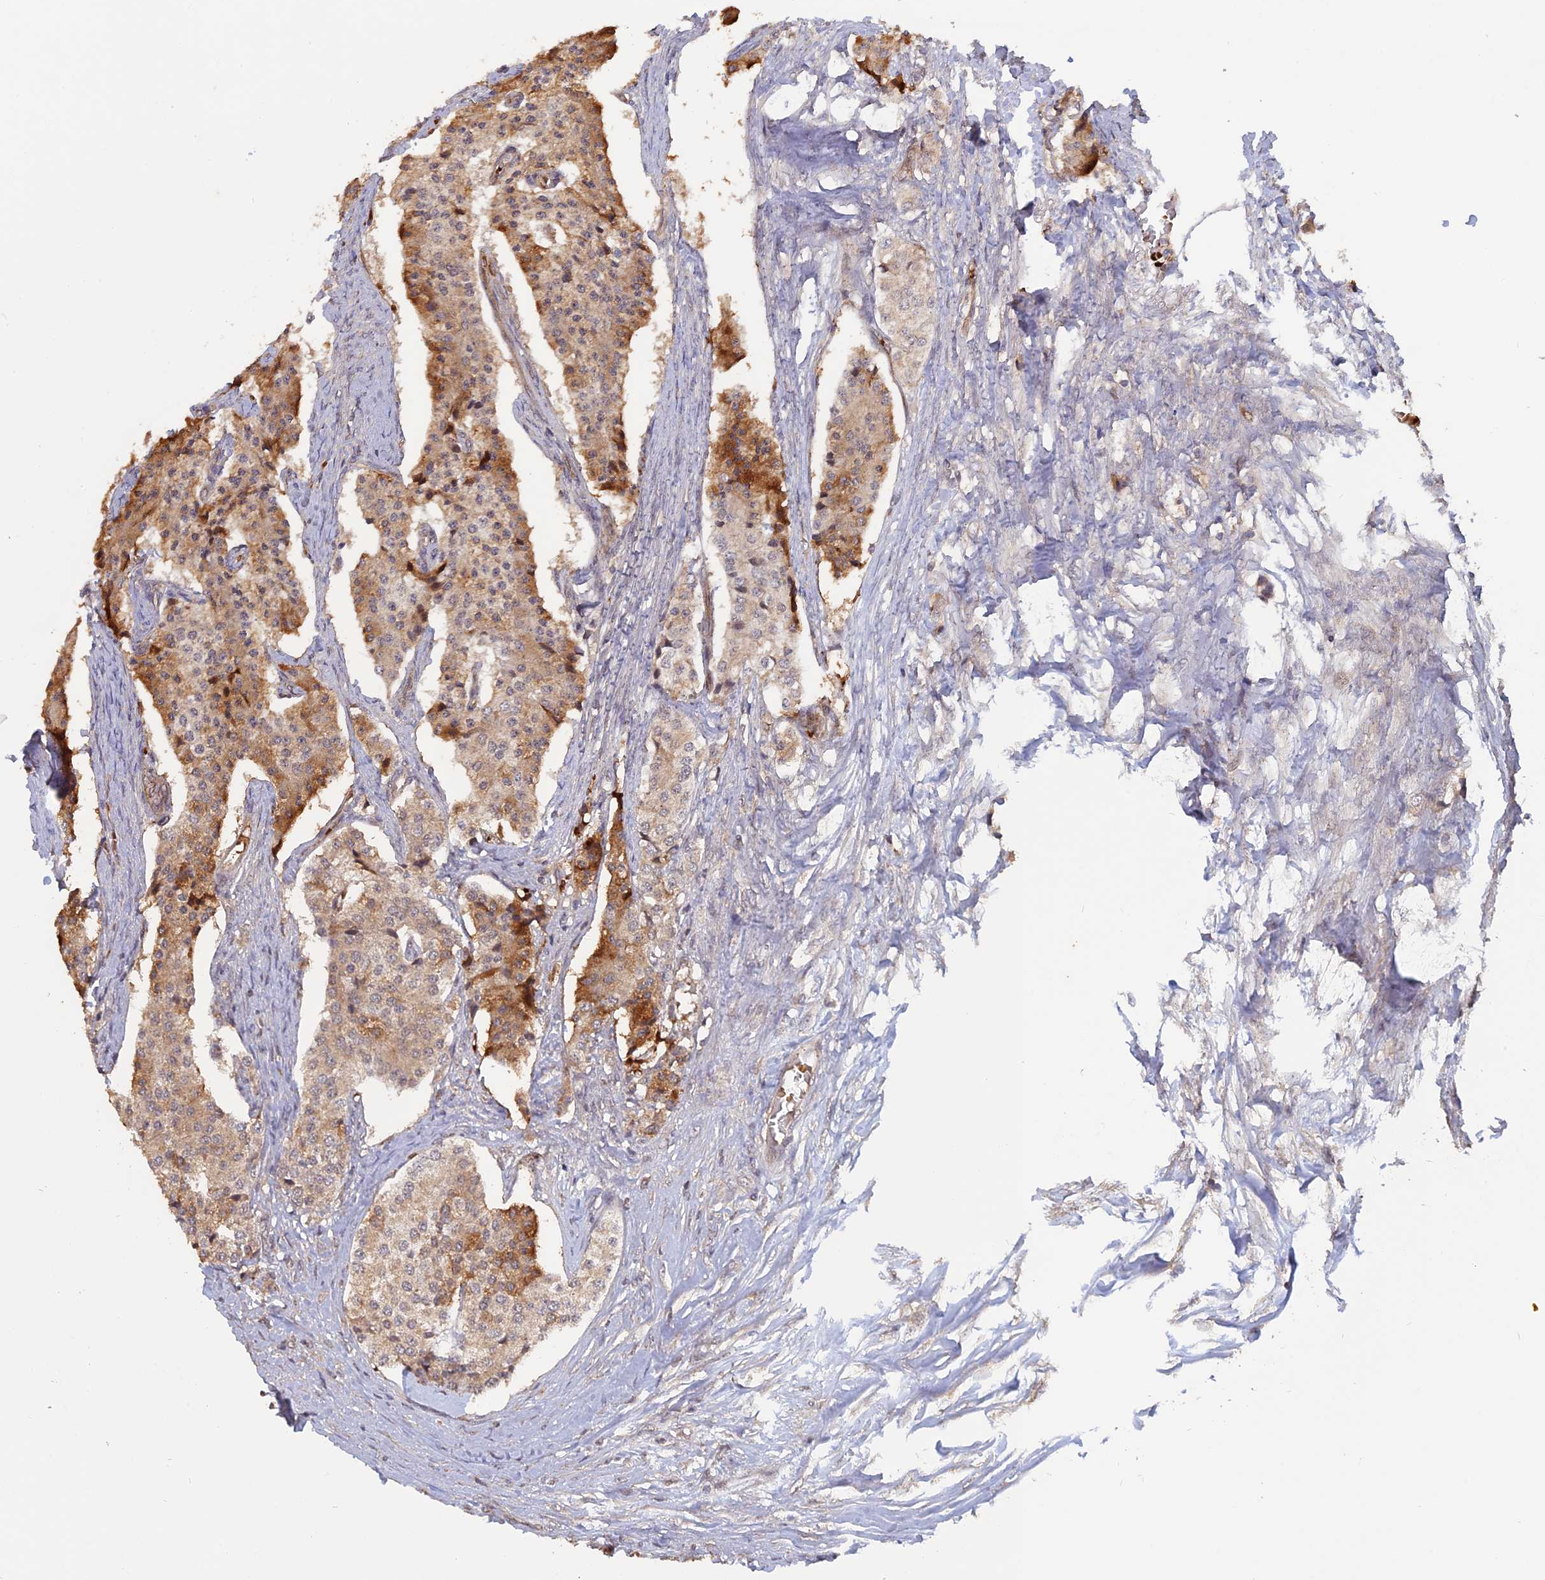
{"staining": {"intensity": "moderate", "quantity": ">75%", "location": "cytoplasmic/membranous"}, "tissue": "carcinoid", "cell_type": "Tumor cells", "image_type": "cancer", "snomed": [{"axis": "morphology", "description": "Carcinoid, malignant, NOS"}, {"axis": "topography", "description": "Colon"}], "caption": "Immunohistochemistry (IHC) (DAB) staining of malignant carcinoid exhibits moderate cytoplasmic/membranous protein positivity in approximately >75% of tumor cells.", "gene": "PKIG", "patient": {"sex": "female", "age": 52}}